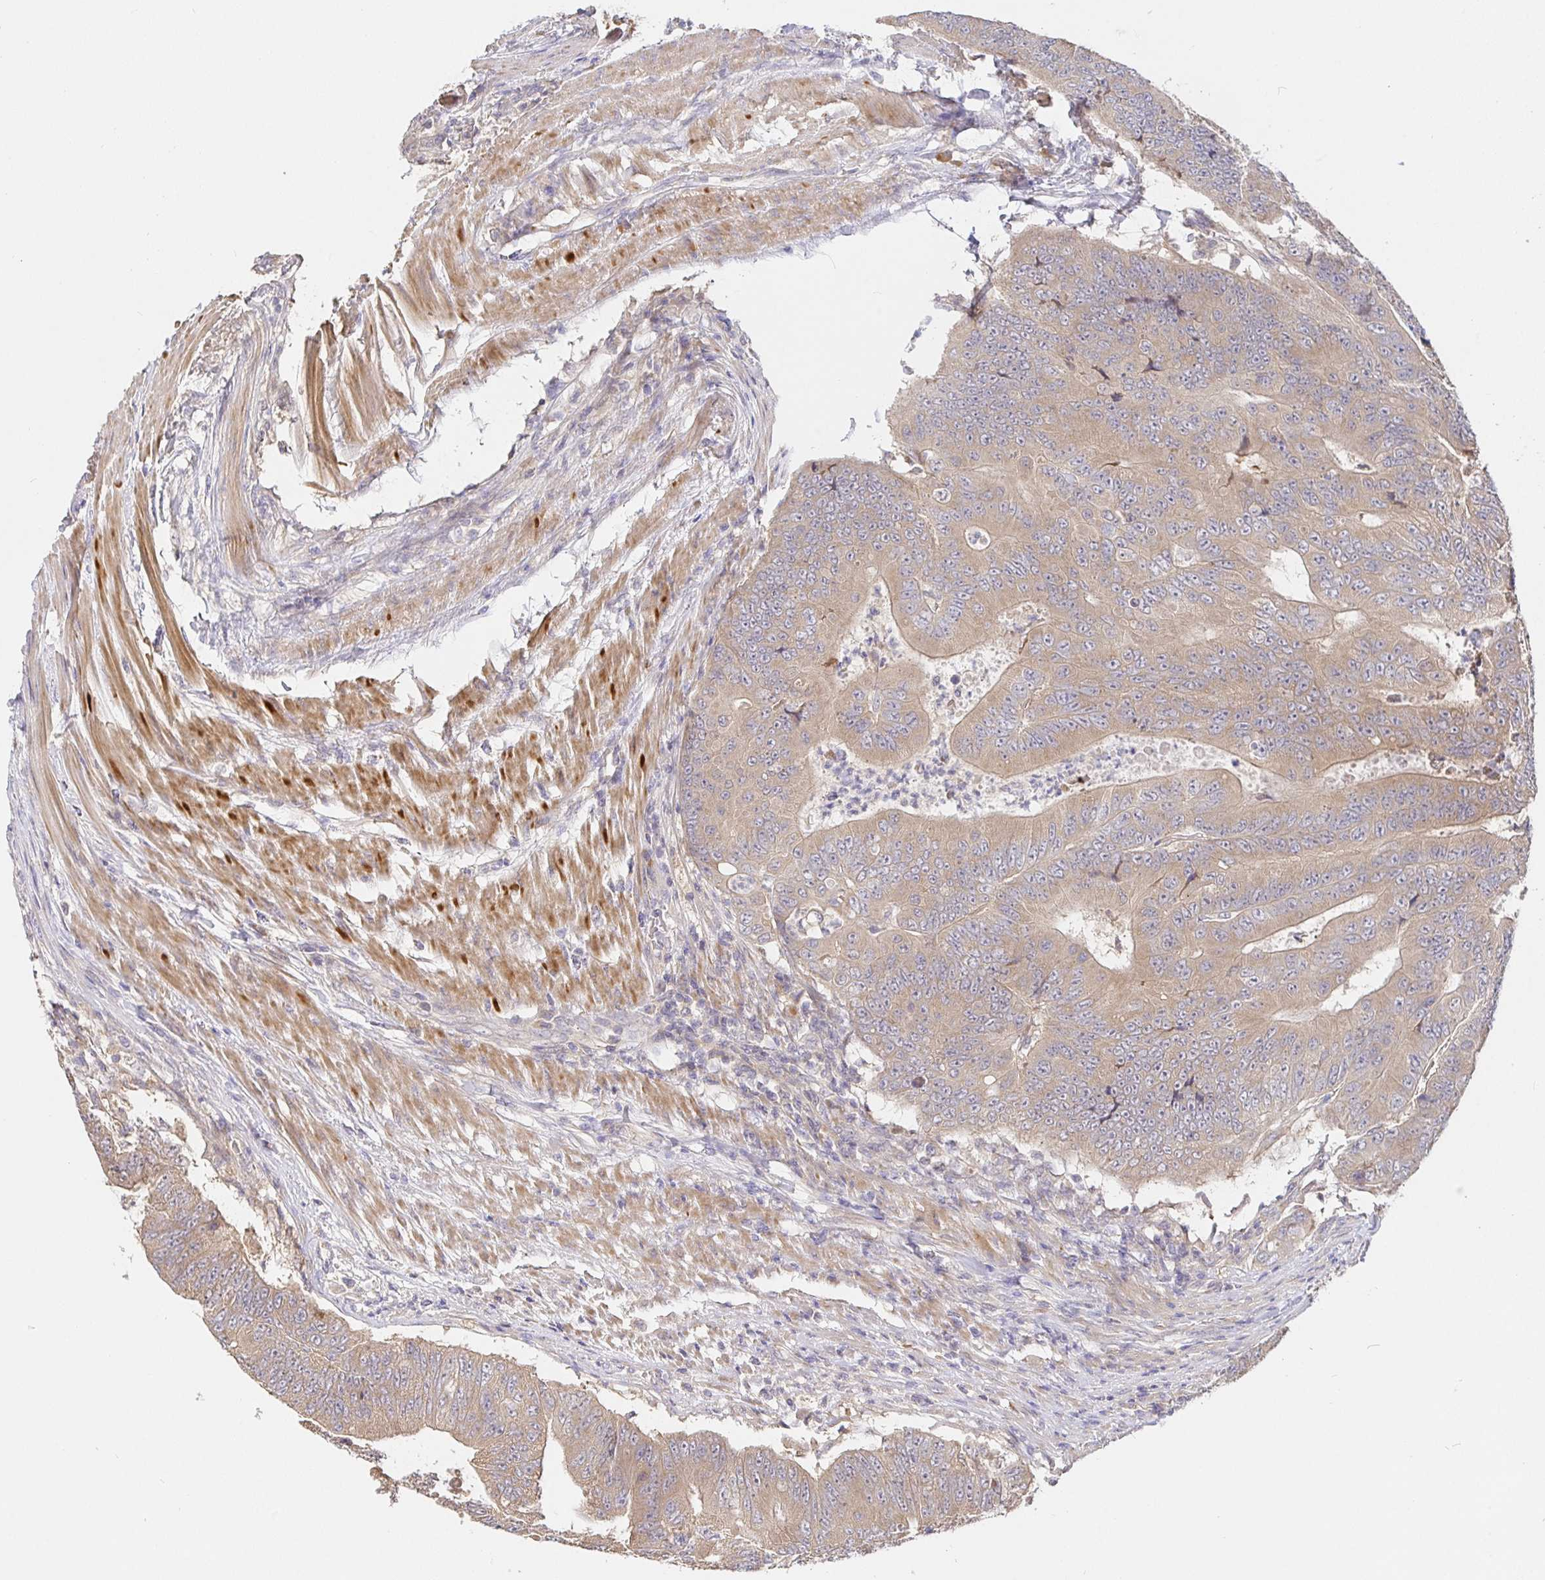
{"staining": {"intensity": "moderate", "quantity": ">75%", "location": "cytoplasmic/membranous"}, "tissue": "colorectal cancer", "cell_type": "Tumor cells", "image_type": "cancer", "snomed": [{"axis": "morphology", "description": "Adenocarcinoma, NOS"}, {"axis": "topography", "description": "Colon"}], "caption": "There is medium levels of moderate cytoplasmic/membranous staining in tumor cells of colorectal adenocarcinoma, as demonstrated by immunohistochemical staining (brown color).", "gene": "ZDHHC11", "patient": {"sex": "female", "age": 48}}